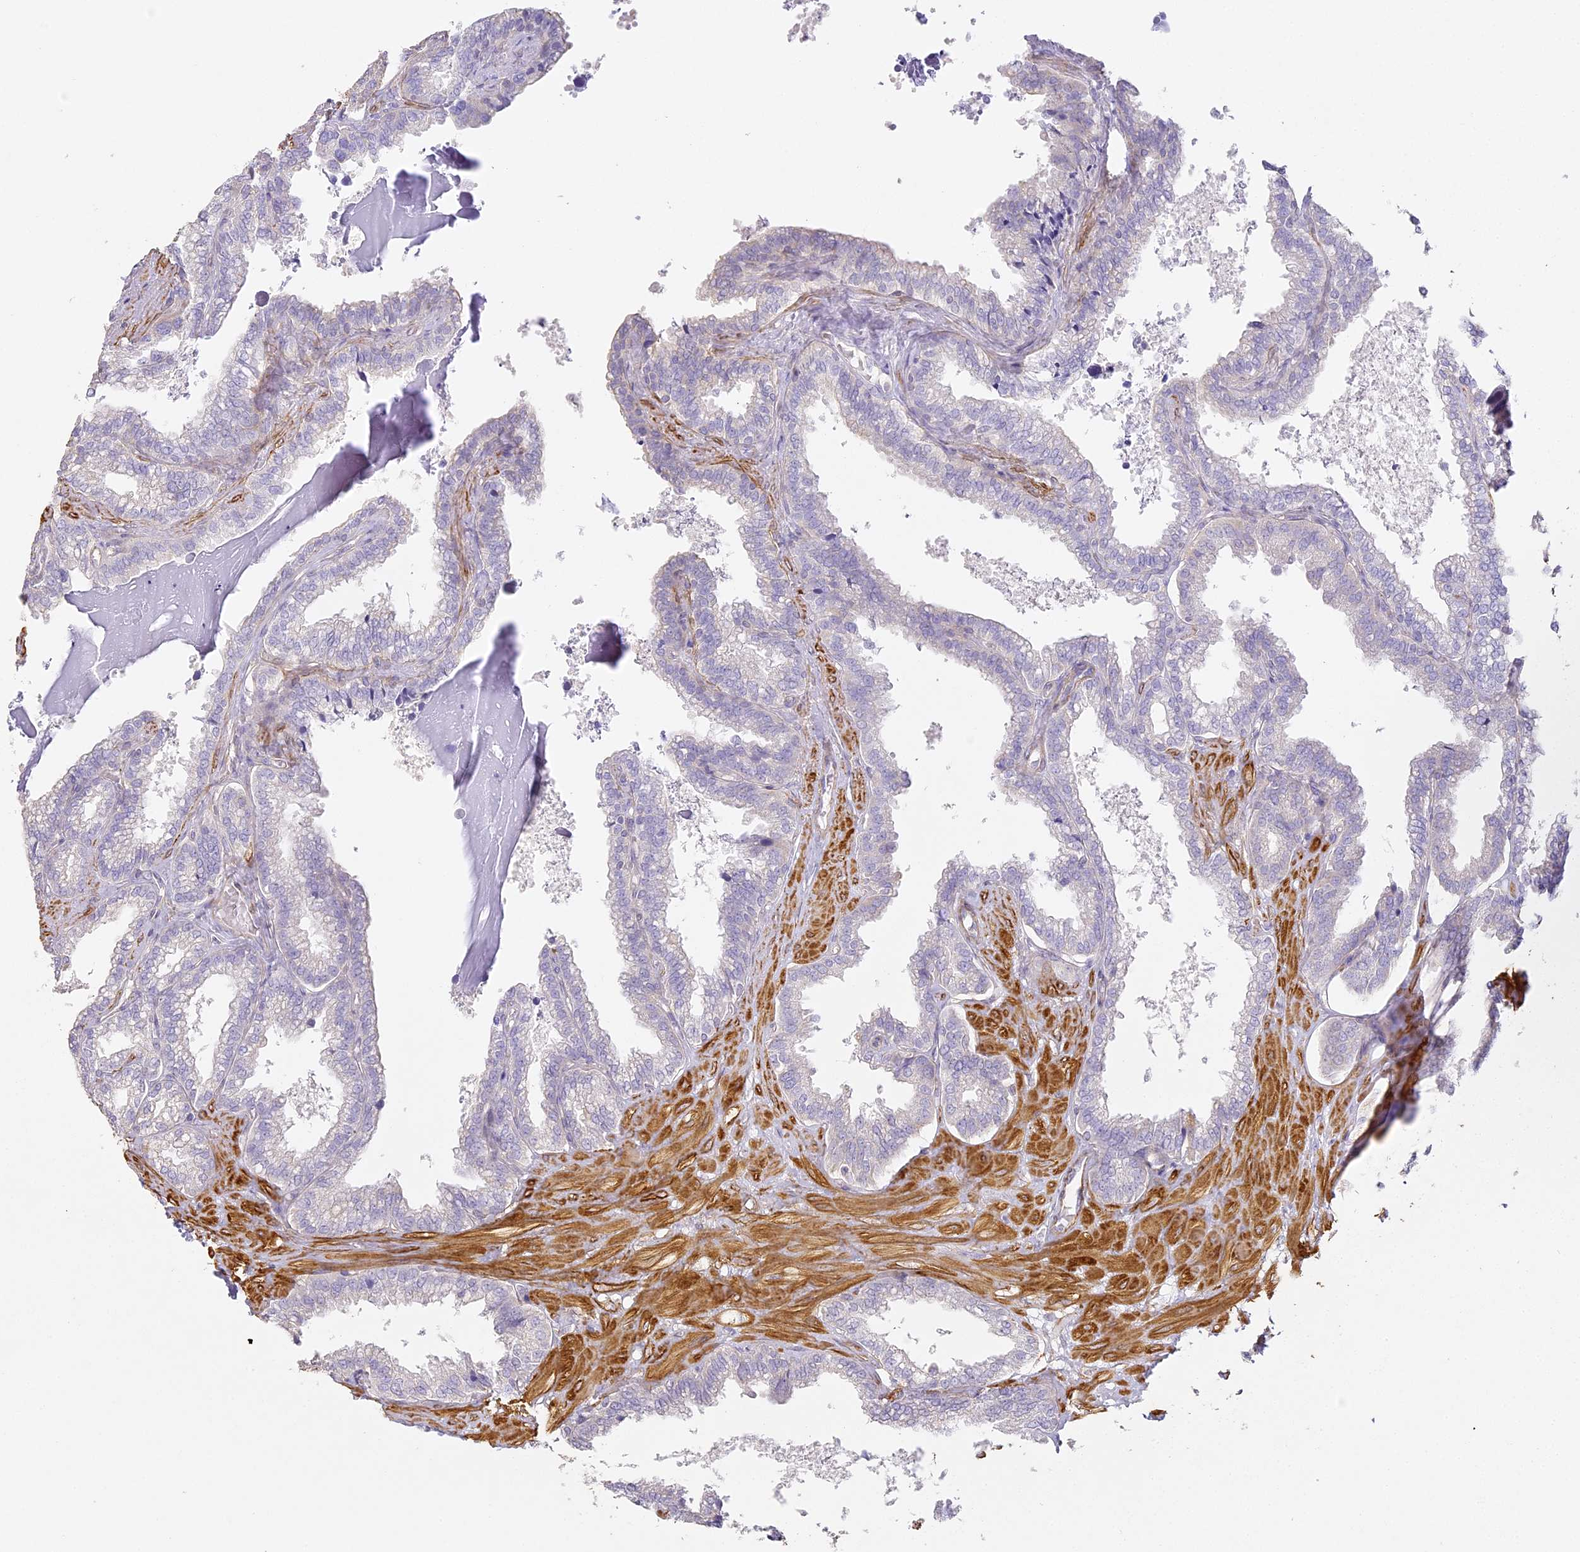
{"staining": {"intensity": "negative", "quantity": "none", "location": "none"}, "tissue": "seminal vesicle", "cell_type": "Glandular cells", "image_type": "normal", "snomed": [{"axis": "morphology", "description": "Normal tissue, NOS"}, {"axis": "topography", "description": "Seminal veicle"}], "caption": "The photomicrograph exhibits no staining of glandular cells in normal seminal vesicle. (Stains: DAB immunohistochemistry with hematoxylin counter stain, Microscopy: brightfield microscopy at high magnification).", "gene": "MED28", "patient": {"sex": "male", "age": 46}}